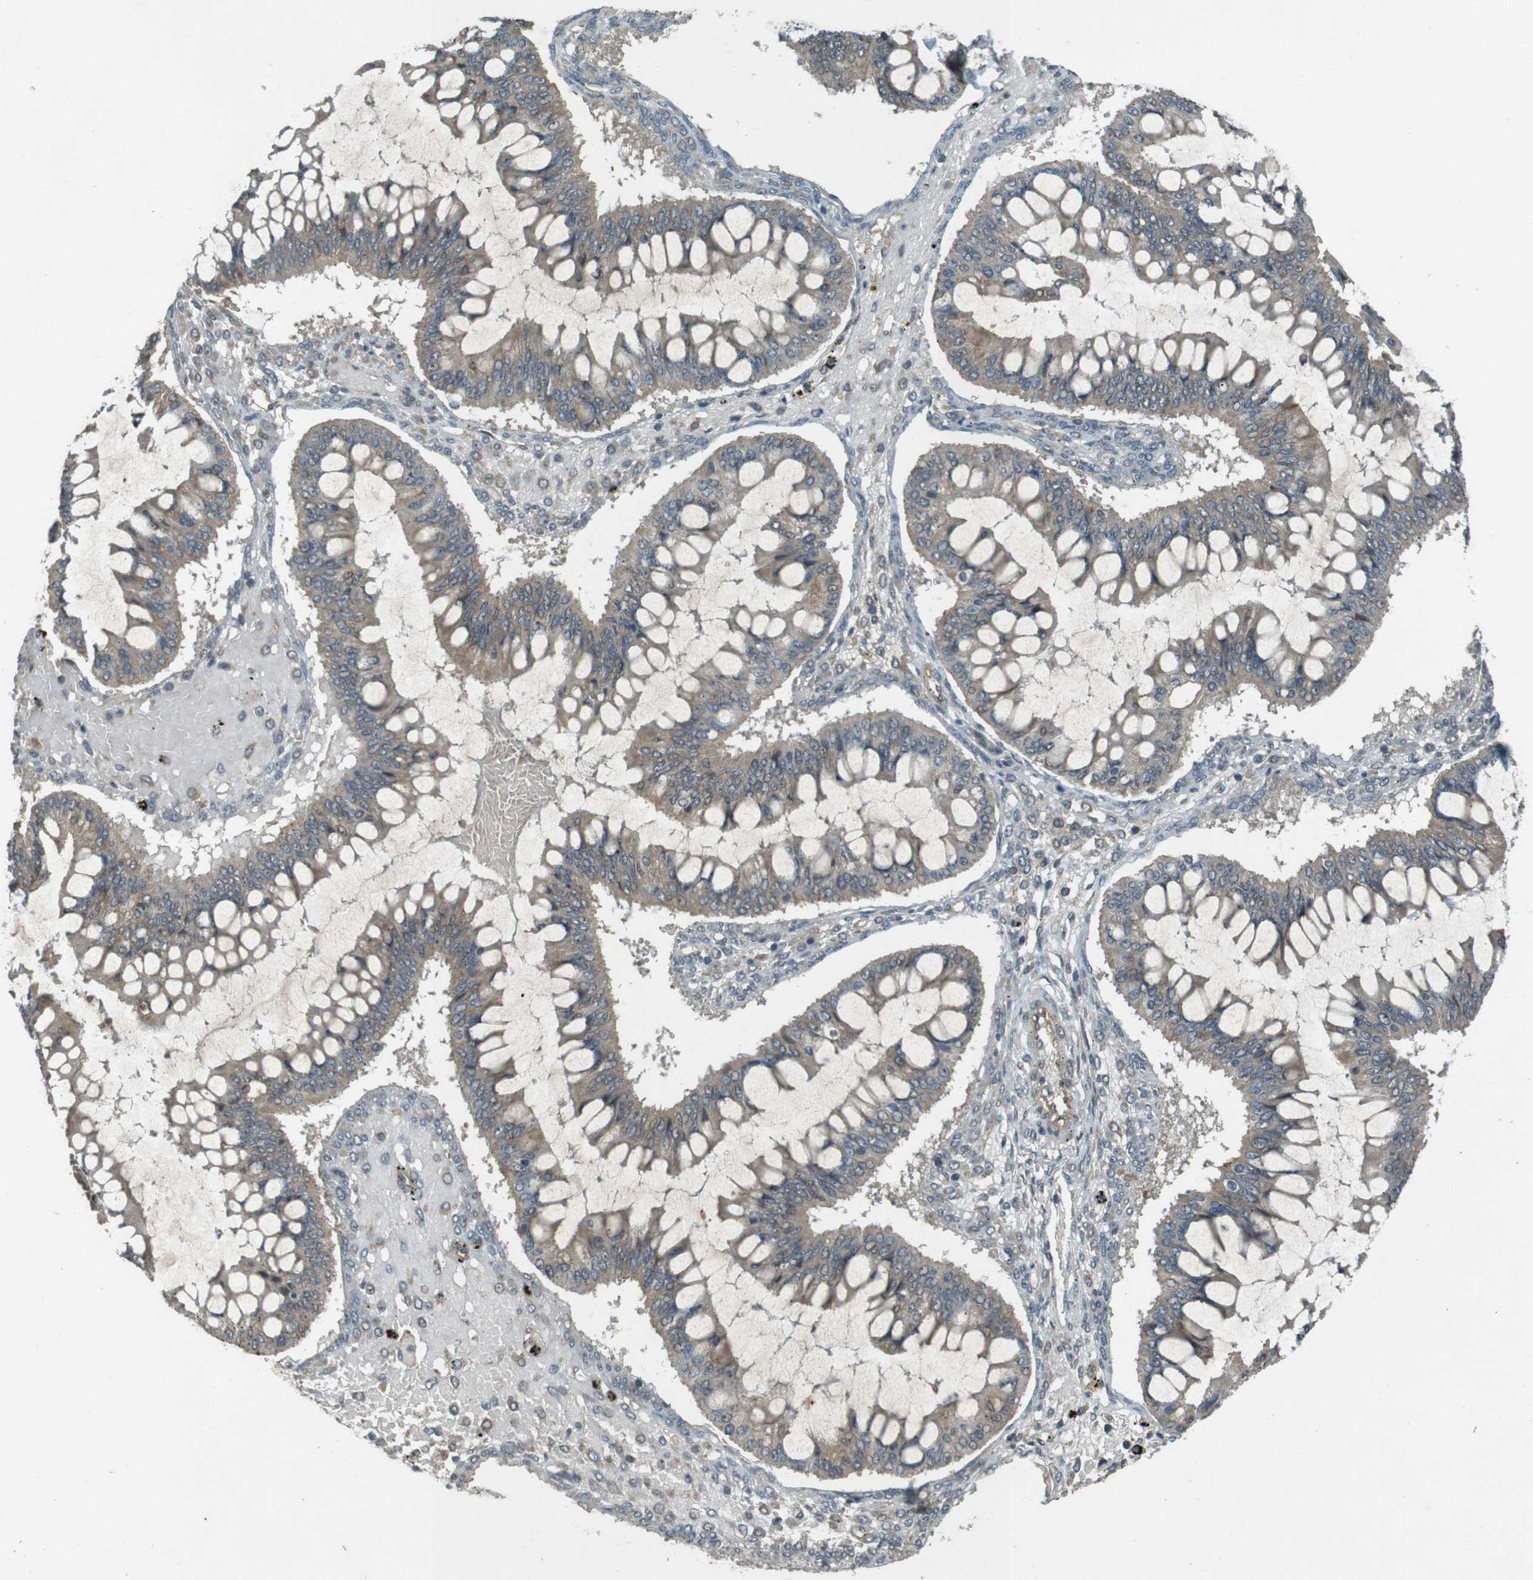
{"staining": {"intensity": "weak", "quantity": ">75%", "location": "cytoplasmic/membranous"}, "tissue": "ovarian cancer", "cell_type": "Tumor cells", "image_type": "cancer", "snomed": [{"axis": "morphology", "description": "Cystadenocarcinoma, mucinous, NOS"}, {"axis": "topography", "description": "Ovary"}], "caption": "Tumor cells reveal low levels of weak cytoplasmic/membranous staining in approximately >75% of cells in human ovarian cancer.", "gene": "ZYX", "patient": {"sex": "female", "age": 73}}